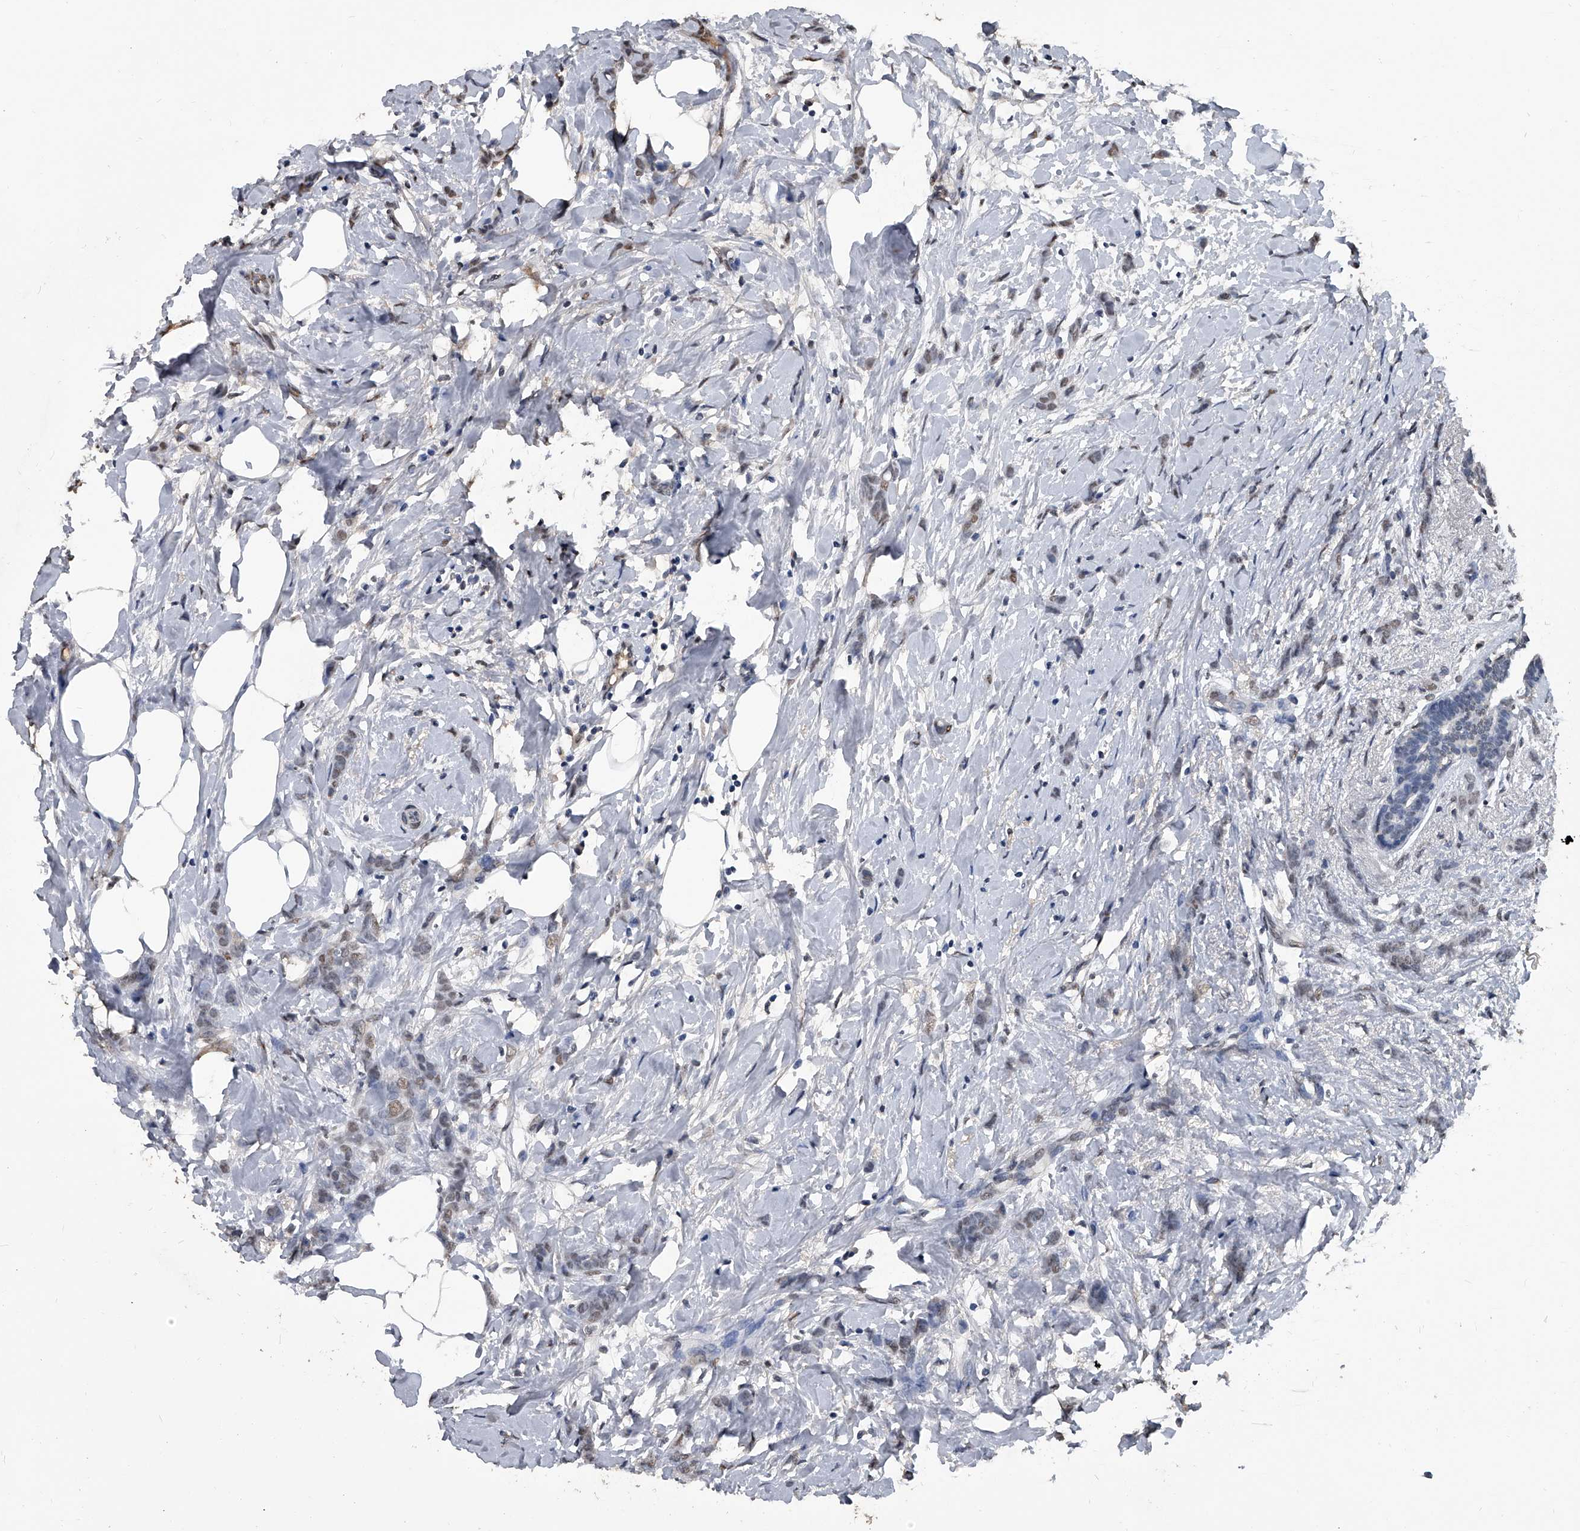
{"staining": {"intensity": "weak", "quantity": "25%-75%", "location": "nuclear"}, "tissue": "breast cancer", "cell_type": "Tumor cells", "image_type": "cancer", "snomed": [{"axis": "morphology", "description": "Lobular carcinoma, in situ"}, {"axis": "morphology", "description": "Lobular carcinoma"}, {"axis": "topography", "description": "Breast"}], "caption": "The histopathology image exhibits staining of breast cancer (lobular carcinoma in situ), revealing weak nuclear protein positivity (brown color) within tumor cells. (brown staining indicates protein expression, while blue staining denotes nuclei).", "gene": "MATR3", "patient": {"sex": "female", "age": 41}}